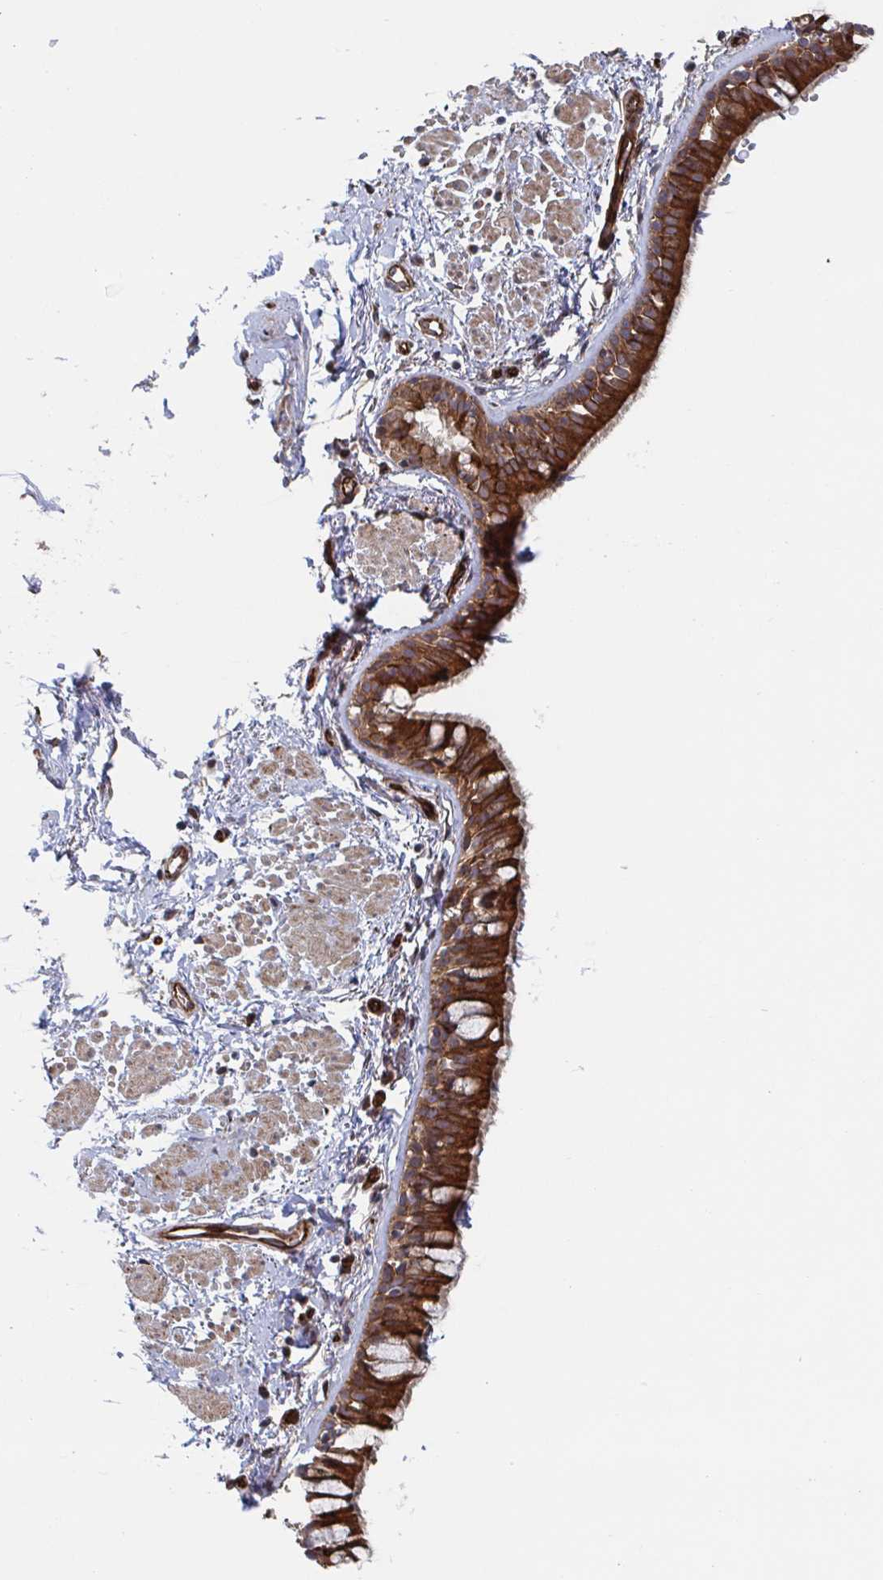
{"staining": {"intensity": "strong", "quantity": ">75%", "location": "cytoplasmic/membranous"}, "tissue": "bronchus", "cell_type": "Respiratory epithelial cells", "image_type": "normal", "snomed": [{"axis": "morphology", "description": "Normal tissue, NOS"}, {"axis": "topography", "description": "Lymph node"}, {"axis": "topography", "description": "Cartilage tissue"}, {"axis": "topography", "description": "Bronchus"}], "caption": "Immunohistochemistry (IHC) micrograph of unremarkable bronchus: human bronchus stained using immunohistochemistry shows high levels of strong protein expression localized specifically in the cytoplasmic/membranous of respiratory epithelial cells, appearing as a cytoplasmic/membranous brown color.", "gene": "DVL3", "patient": {"sex": "female", "age": 70}}